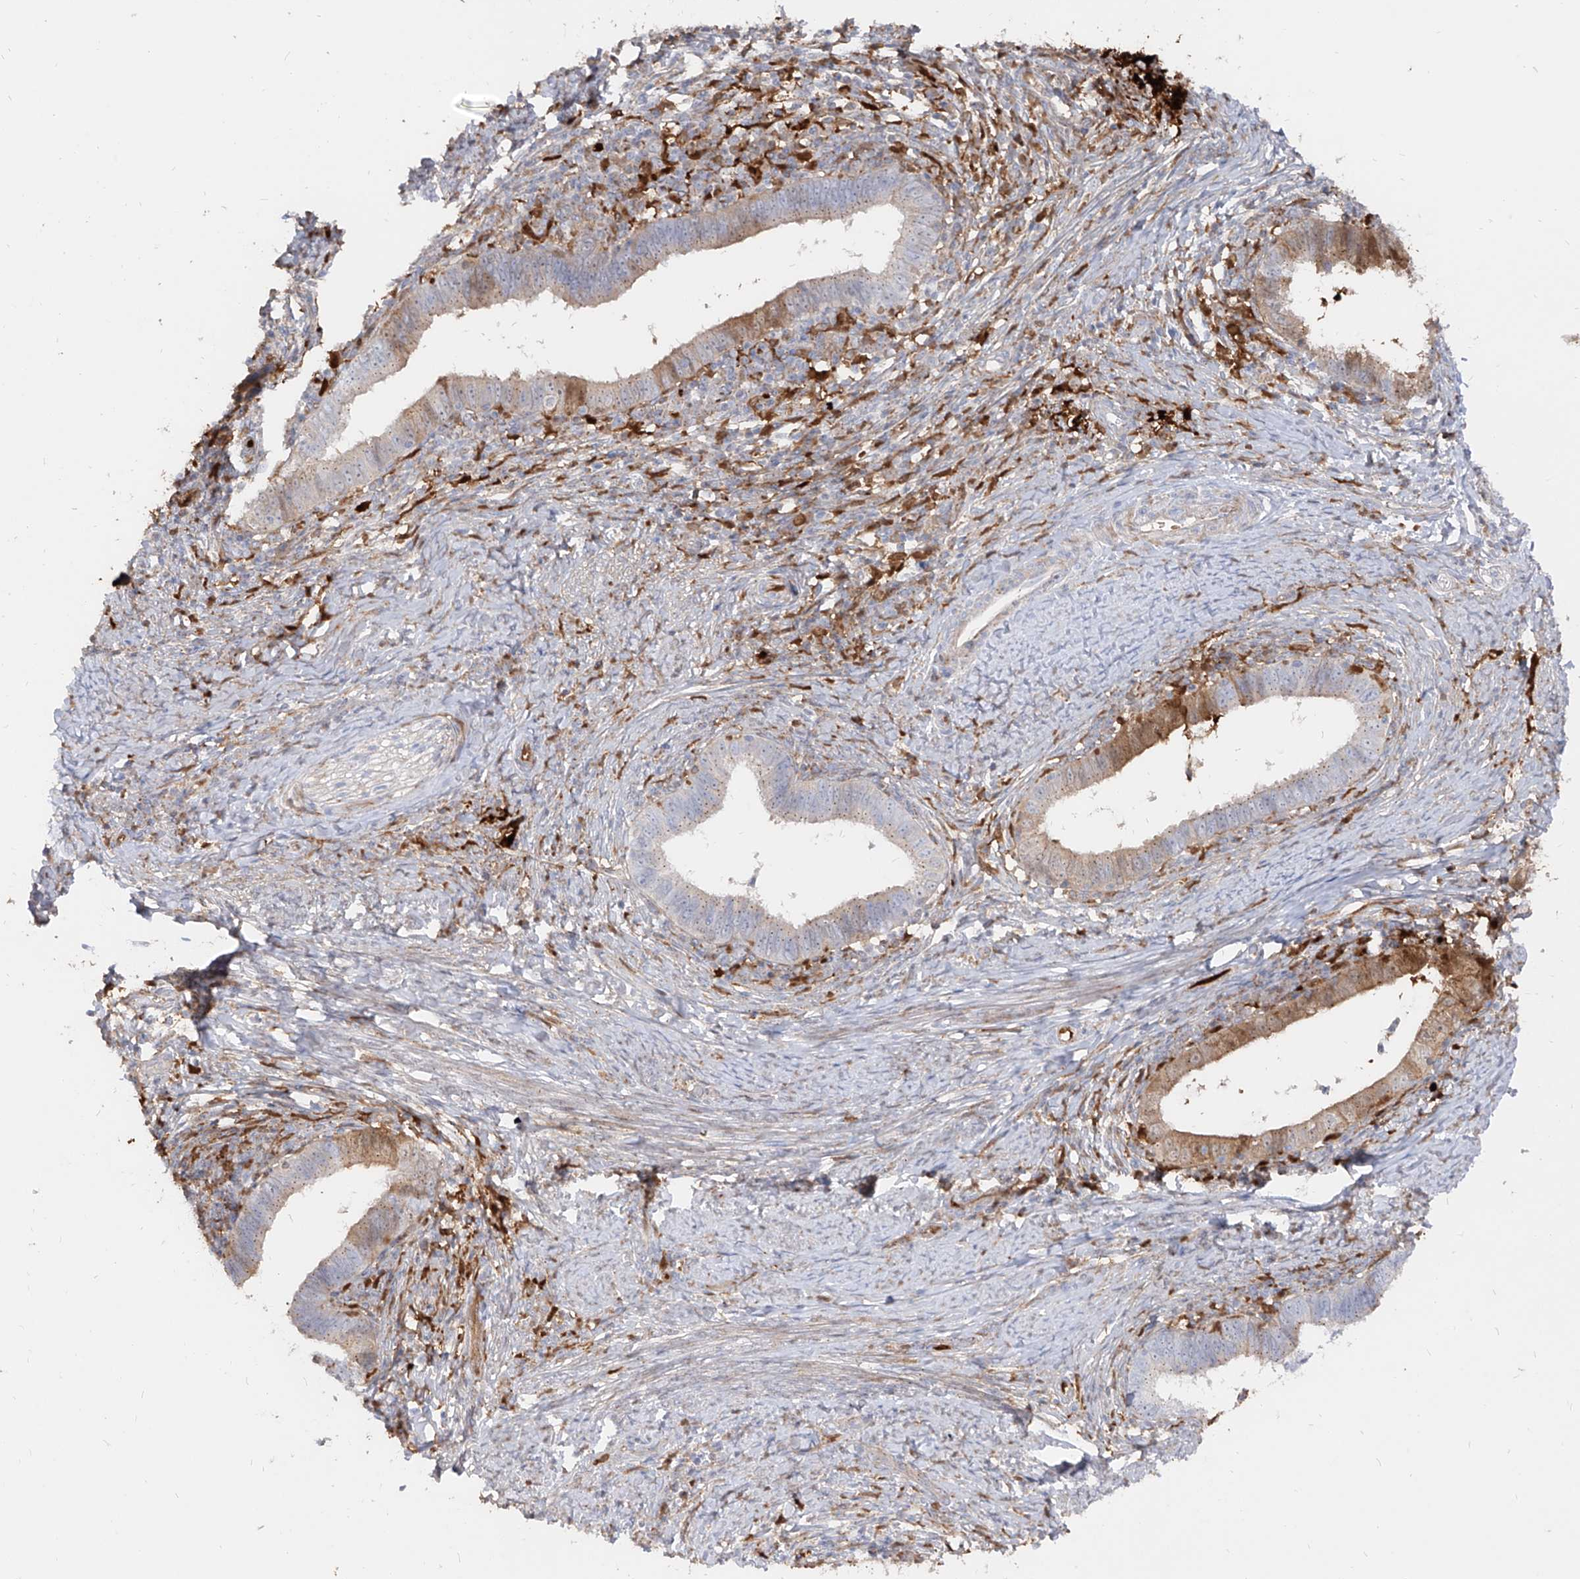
{"staining": {"intensity": "moderate", "quantity": "<25%", "location": "cytoplasmic/membranous"}, "tissue": "cervical cancer", "cell_type": "Tumor cells", "image_type": "cancer", "snomed": [{"axis": "morphology", "description": "Adenocarcinoma, NOS"}, {"axis": "topography", "description": "Cervix"}], "caption": "Cervical adenocarcinoma stained for a protein reveals moderate cytoplasmic/membranous positivity in tumor cells.", "gene": "KYNU", "patient": {"sex": "female", "age": 36}}